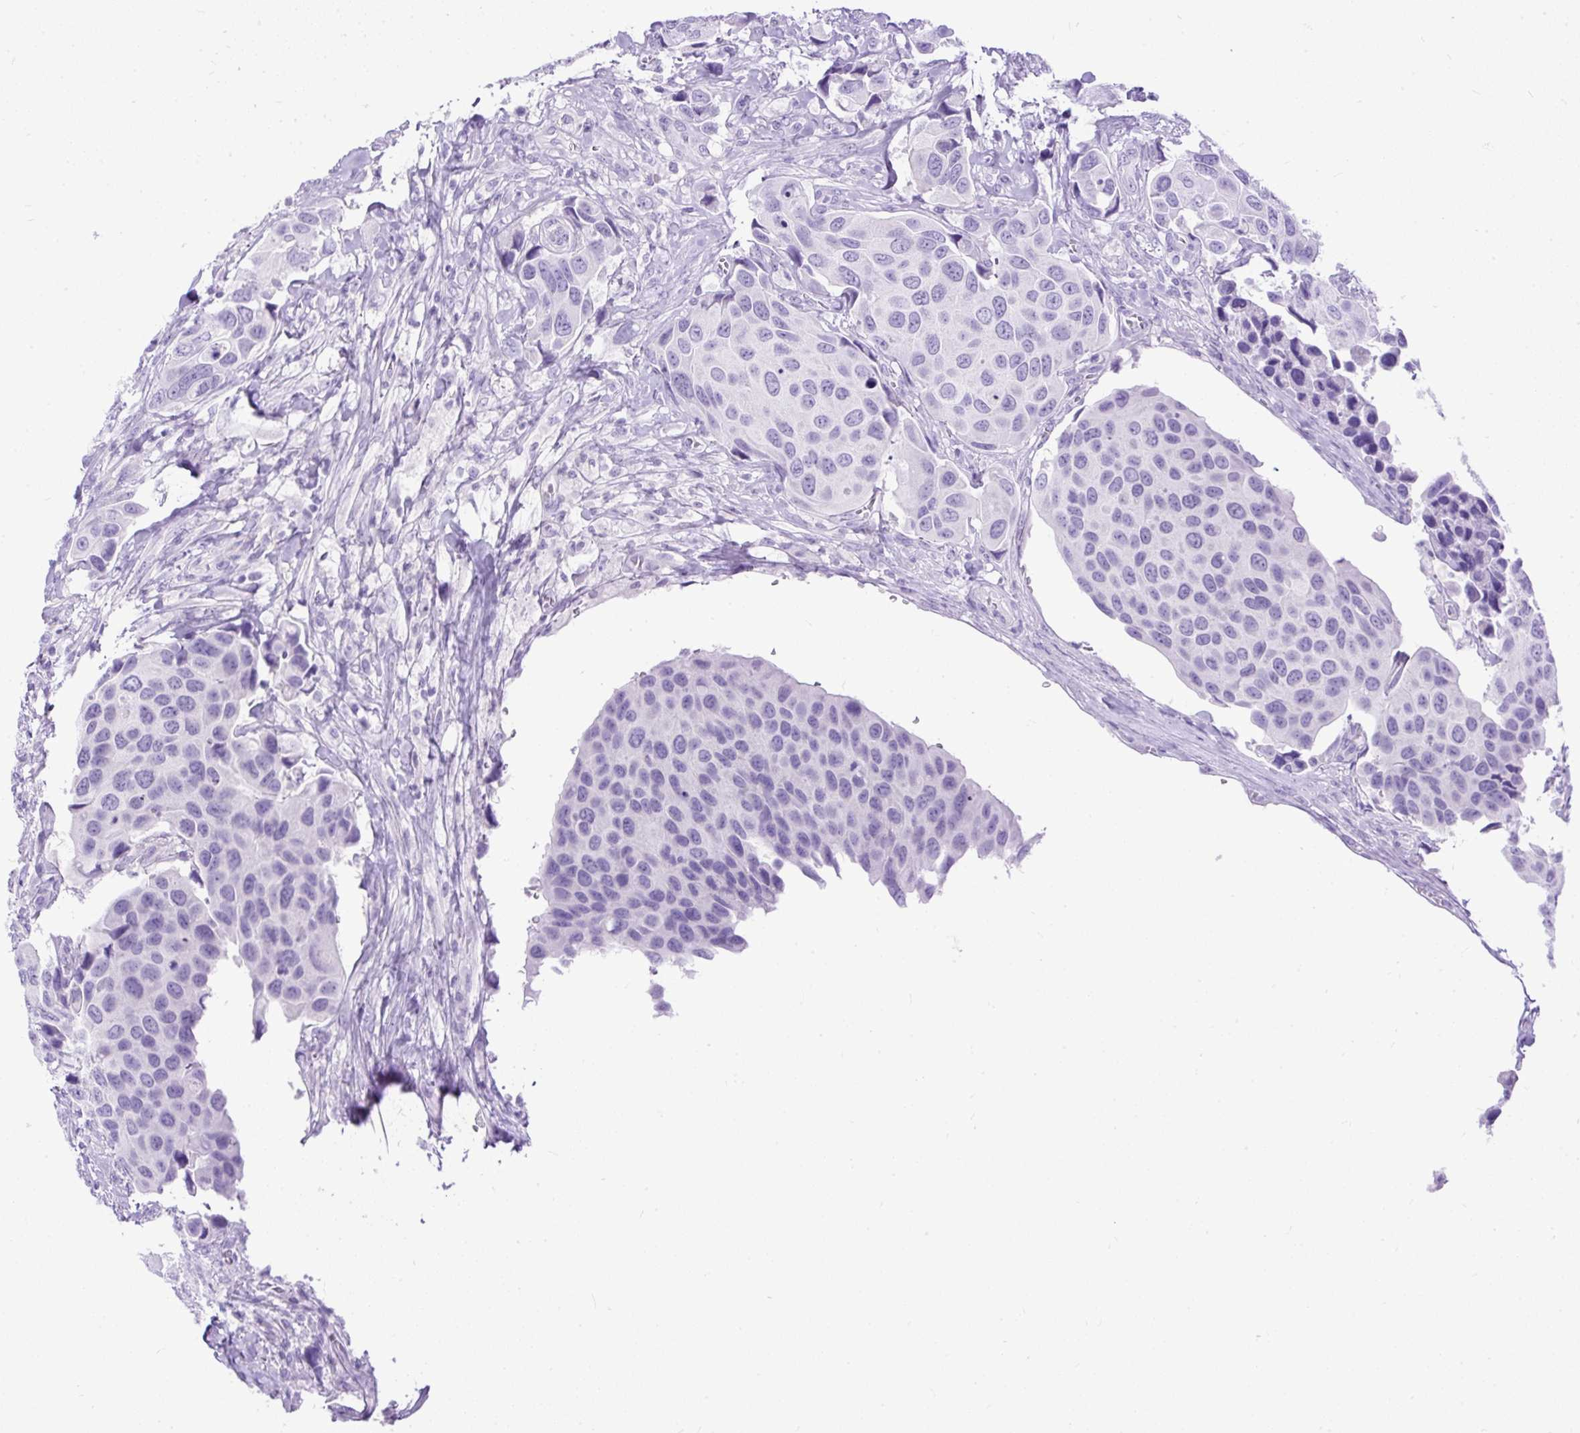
{"staining": {"intensity": "negative", "quantity": "none", "location": "none"}, "tissue": "urothelial cancer", "cell_type": "Tumor cells", "image_type": "cancer", "snomed": [{"axis": "morphology", "description": "Urothelial carcinoma, High grade"}, {"axis": "topography", "description": "Urinary bladder"}], "caption": "Immunohistochemistry (IHC) photomicrograph of human urothelial carcinoma (high-grade) stained for a protein (brown), which shows no positivity in tumor cells. (Brightfield microscopy of DAB (3,3'-diaminobenzidine) IHC at high magnification).", "gene": "HEY1", "patient": {"sex": "male", "age": 74}}